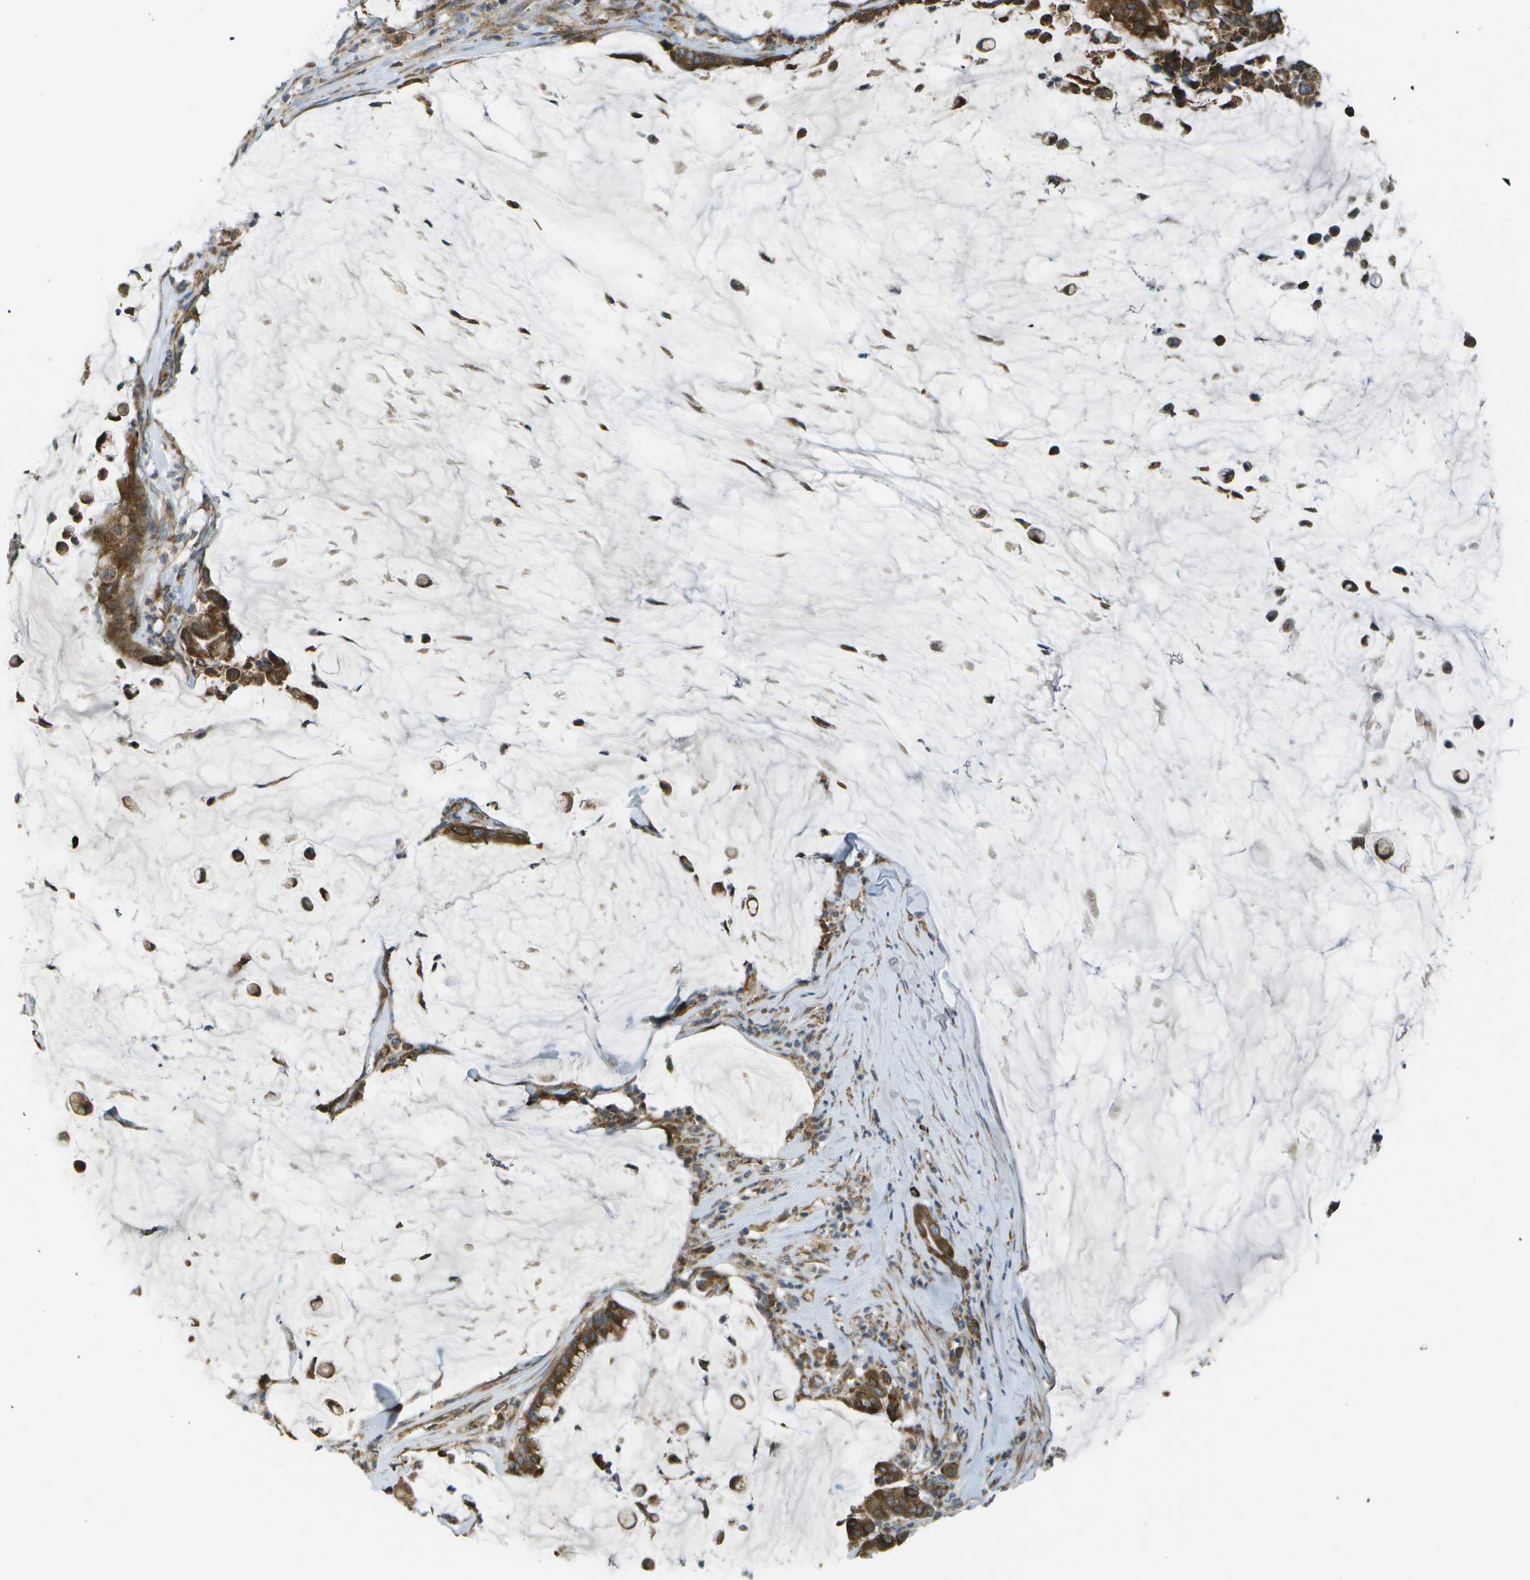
{"staining": {"intensity": "strong", "quantity": ">75%", "location": "cytoplasmic/membranous"}, "tissue": "pancreatic cancer", "cell_type": "Tumor cells", "image_type": "cancer", "snomed": [{"axis": "morphology", "description": "Adenocarcinoma, NOS"}, {"axis": "topography", "description": "Pancreas"}], "caption": "The image shows immunohistochemical staining of adenocarcinoma (pancreatic). There is strong cytoplasmic/membranous positivity is appreciated in about >75% of tumor cells.", "gene": "USP30", "patient": {"sex": "male", "age": 41}}